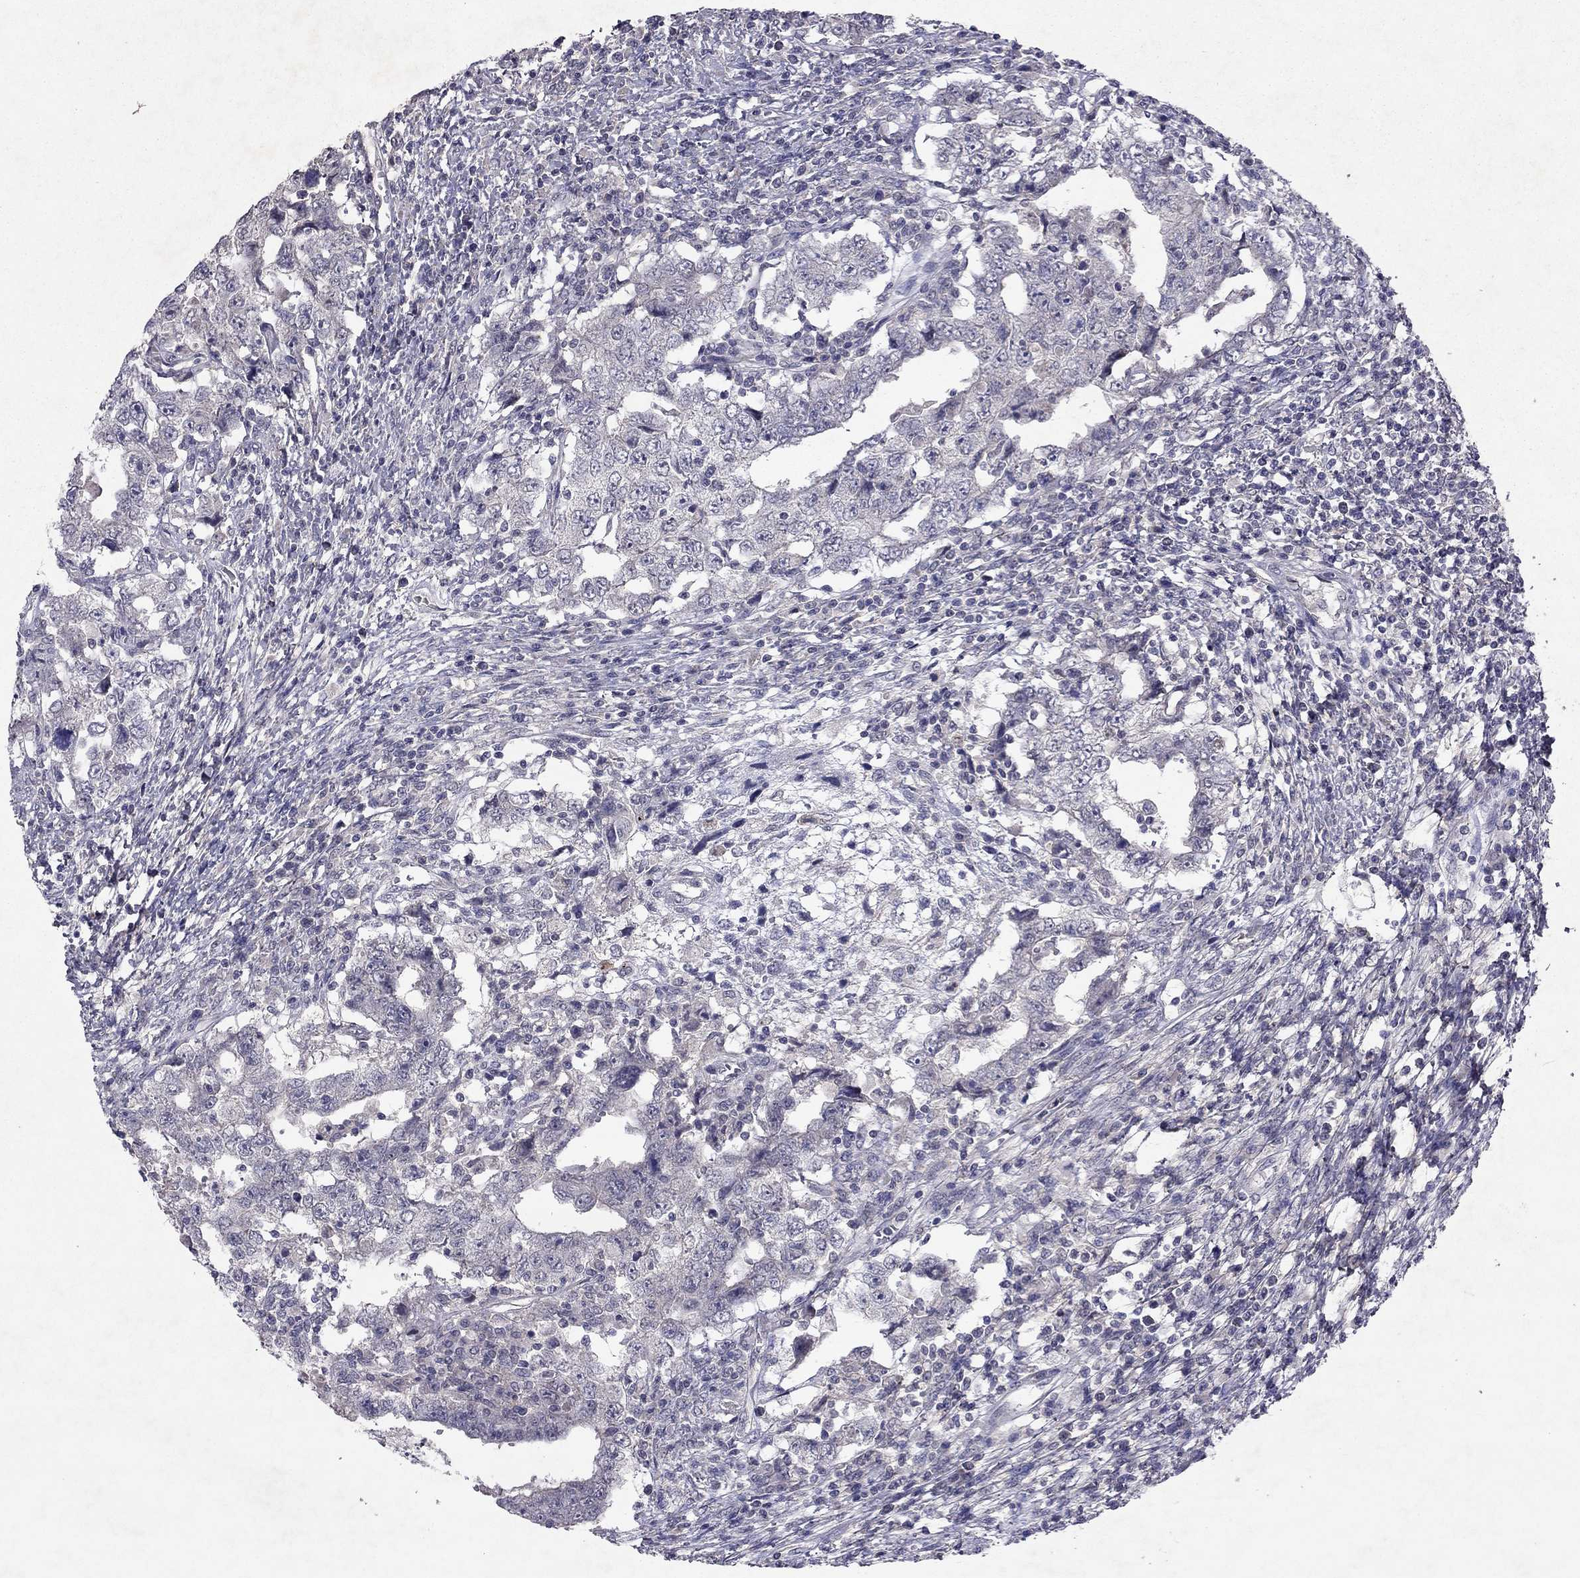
{"staining": {"intensity": "negative", "quantity": "none", "location": "none"}, "tissue": "testis cancer", "cell_type": "Tumor cells", "image_type": "cancer", "snomed": [{"axis": "morphology", "description": "Carcinoma, Embryonal, NOS"}, {"axis": "topography", "description": "Testis"}], "caption": "Tumor cells show no significant protein positivity in testis cancer (embryonal carcinoma).", "gene": "ESR2", "patient": {"sex": "male", "age": 26}}